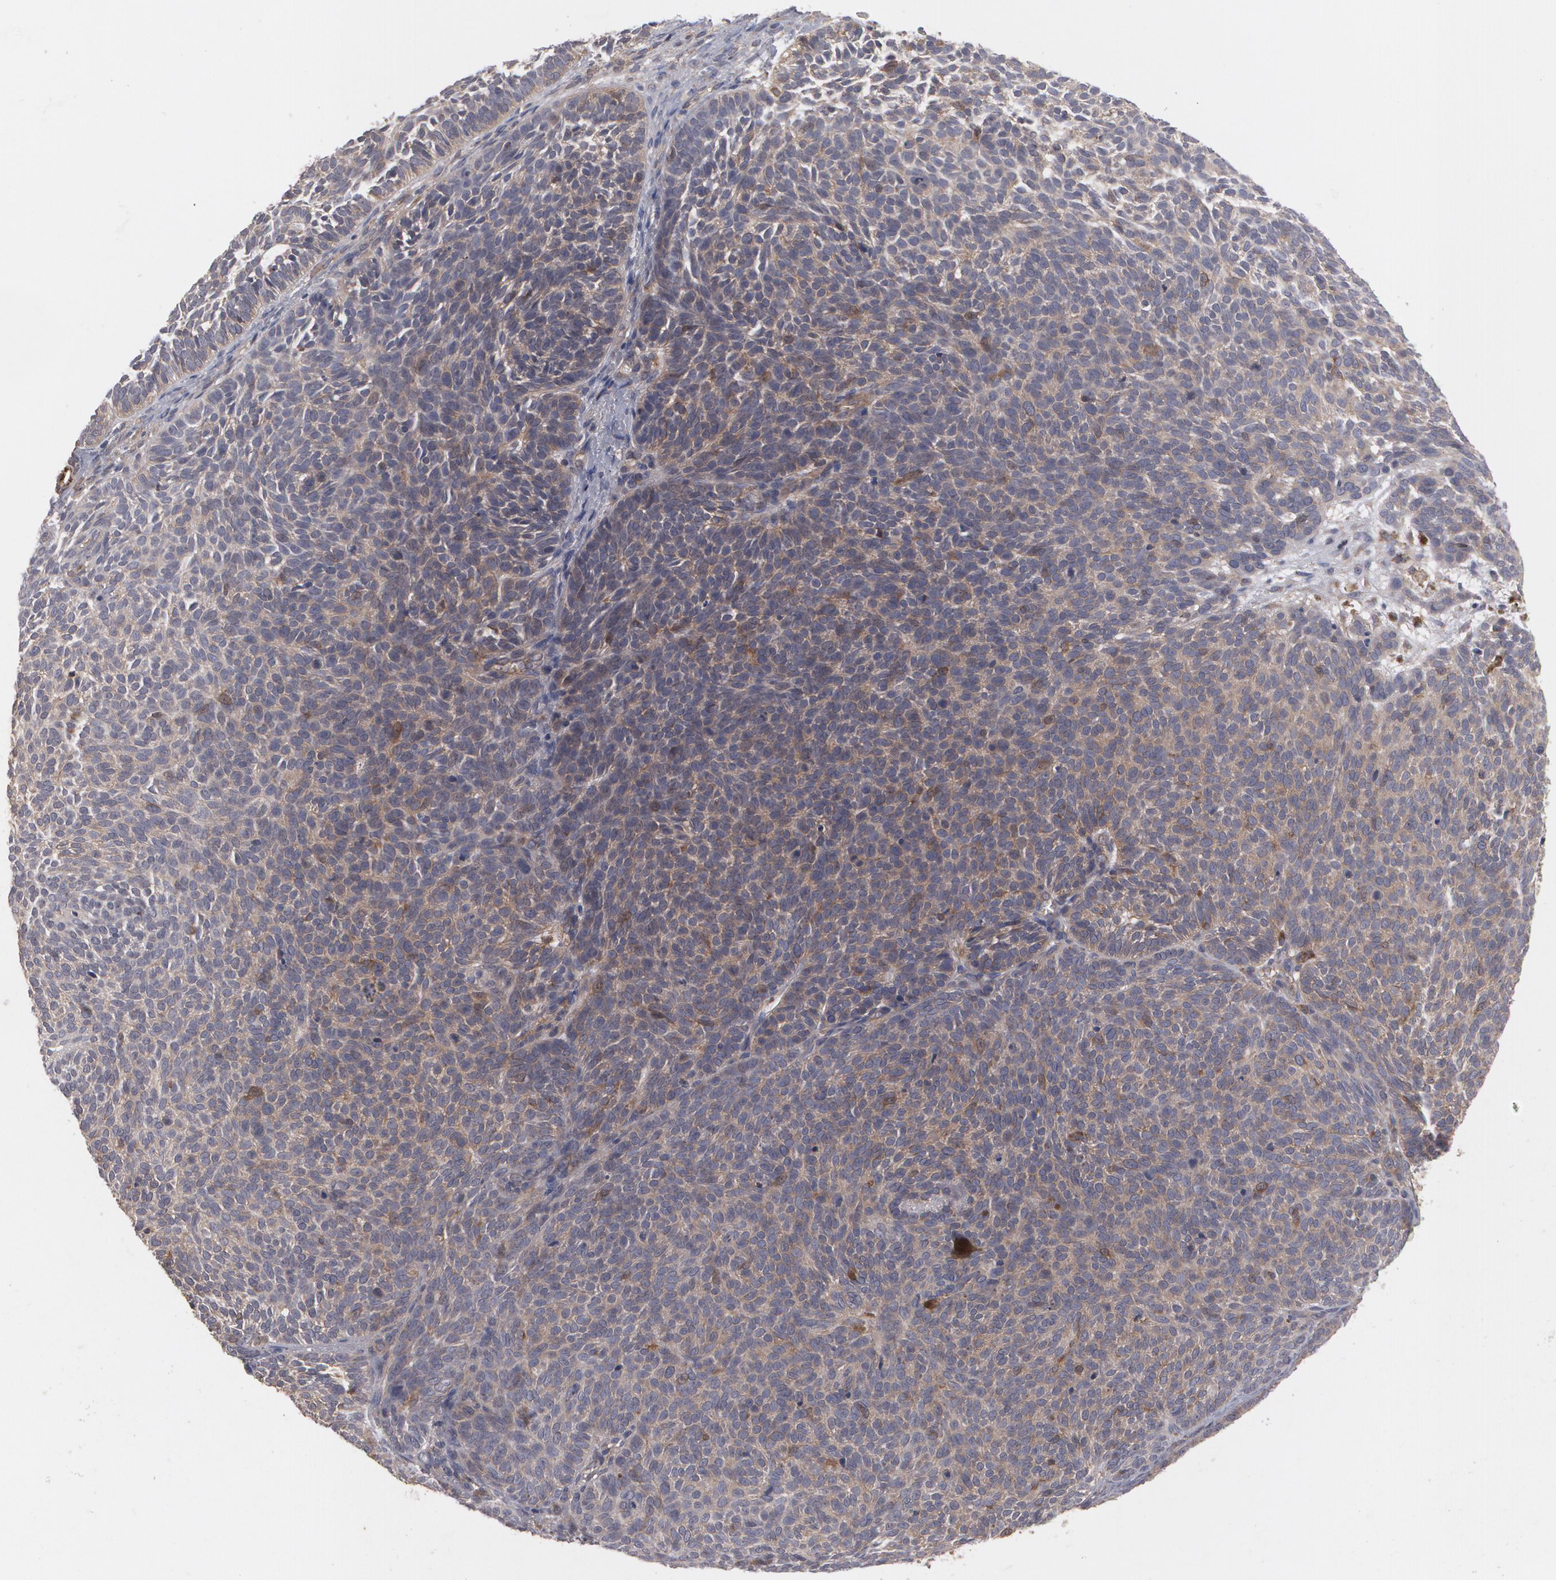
{"staining": {"intensity": "weak", "quantity": "<25%", "location": "cytoplasmic/membranous"}, "tissue": "skin cancer", "cell_type": "Tumor cells", "image_type": "cancer", "snomed": [{"axis": "morphology", "description": "Basal cell carcinoma"}, {"axis": "topography", "description": "Skin"}], "caption": "High power microscopy micrograph of an immunohistochemistry (IHC) image of skin cancer, revealing no significant expression in tumor cells. (Stains: DAB (3,3'-diaminobenzidine) IHC with hematoxylin counter stain, Microscopy: brightfield microscopy at high magnification).", "gene": "HTT", "patient": {"sex": "male", "age": 63}}